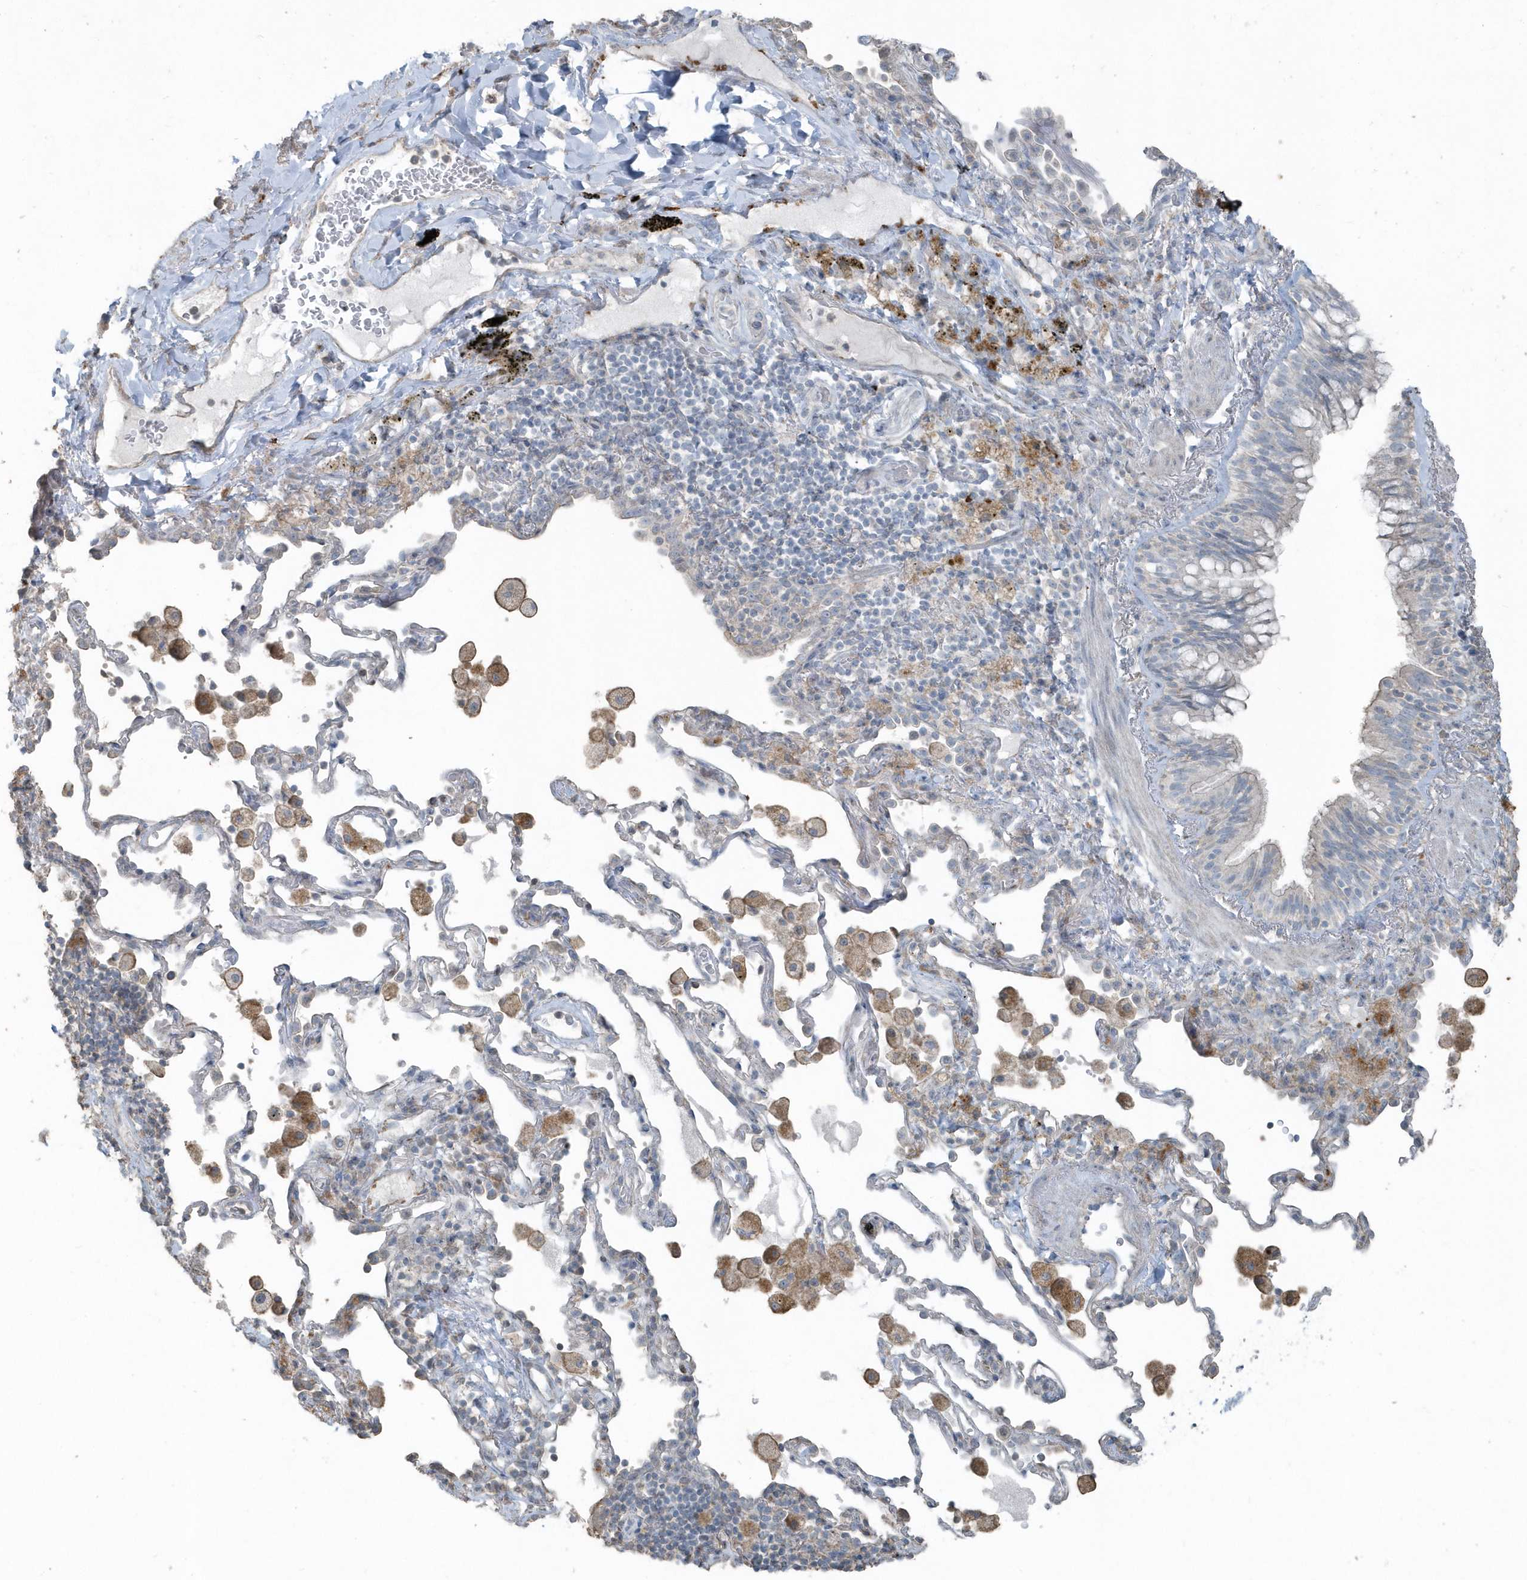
{"staining": {"intensity": "negative", "quantity": "none", "location": "none"}, "tissue": "bronchus", "cell_type": "Respiratory epithelial cells", "image_type": "normal", "snomed": [{"axis": "morphology", "description": "Normal tissue, NOS"}, {"axis": "morphology", "description": "Adenocarcinoma, NOS"}, {"axis": "topography", "description": "Bronchus"}, {"axis": "topography", "description": "Lung"}], "caption": "Normal bronchus was stained to show a protein in brown. There is no significant staining in respiratory epithelial cells. The staining is performed using DAB brown chromogen with nuclei counter-stained in using hematoxylin.", "gene": "ACTC1", "patient": {"sex": "male", "age": 54}}